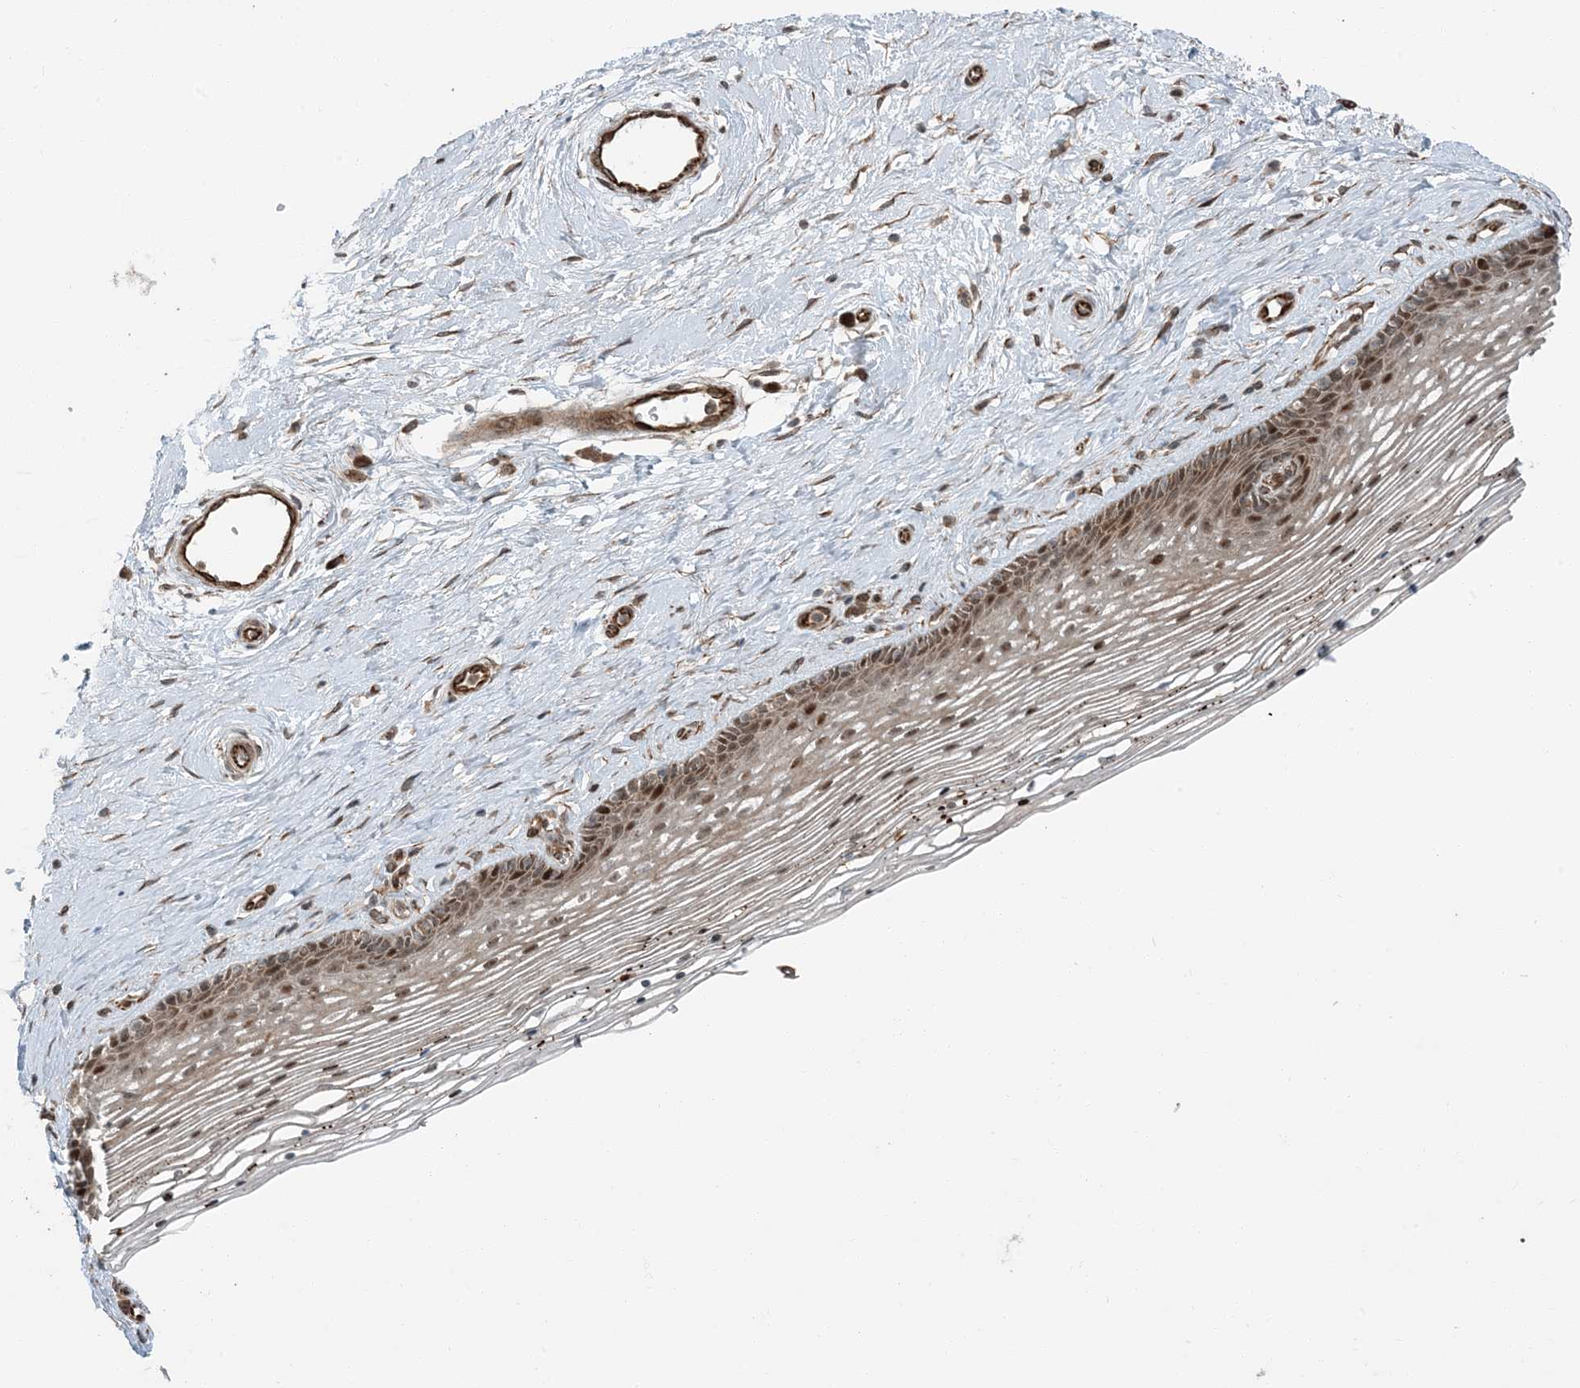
{"staining": {"intensity": "moderate", "quantity": ">75%", "location": "cytoplasmic/membranous,nuclear"}, "tissue": "vagina", "cell_type": "Squamous epithelial cells", "image_type": "normal", "snomed": [{"axis": "morphology", "description": "Normal tissue, NOS"}, {"axis": "topography", "description": "Vagina"}], "caption": "This photomicrograph demonstrates immunohistochemistry staining of unremarkable vagina, with medium moderate cytoplasmic/membranous,nuclear expression in approximately >75% of squamous epithelial cells.", "gene": "EDEM2", "patient": {"sex": "female", "age": 46}}